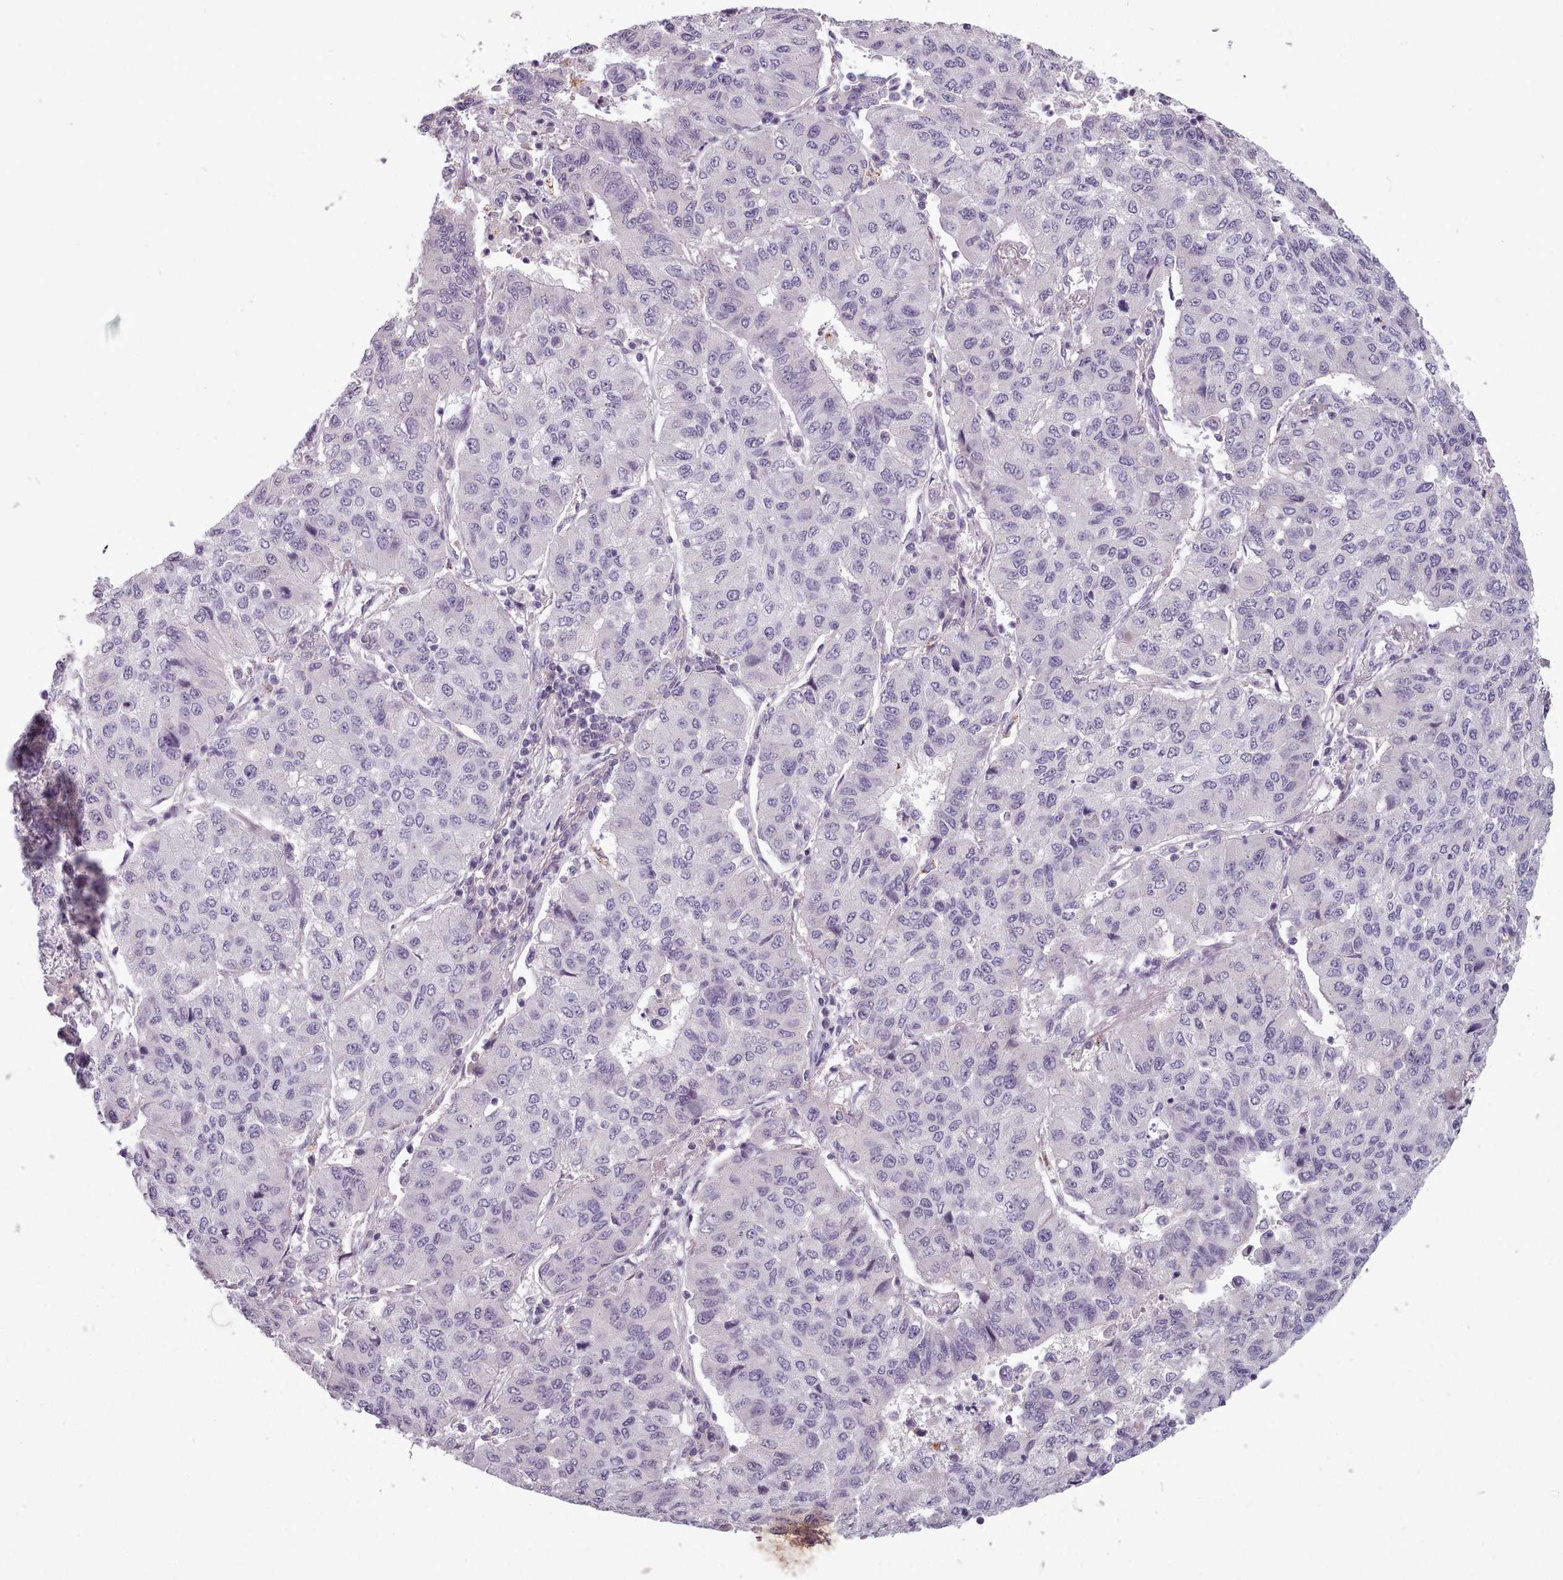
{"staining": {"intensity": "negative", "quantity": "none", "location": "none"}, "tissue": "lung cancer", "cell_type": "Tumor cells", "image_type": "cancer", "snomed": [{"axis": "morphology", "description": "Squamous cell carcinoma, NOS"}, {"axis": "topography", "description": "Lung"}], "caption": "IHC image of neoplastic tissue: lung squamous cell carcinoma stained with DAB (3,3'-diaminobenzidine) displays no significant protein positivity in tumor cells.", "gene": "PBX4", "patient": {"sex": "male", "age": 74}}